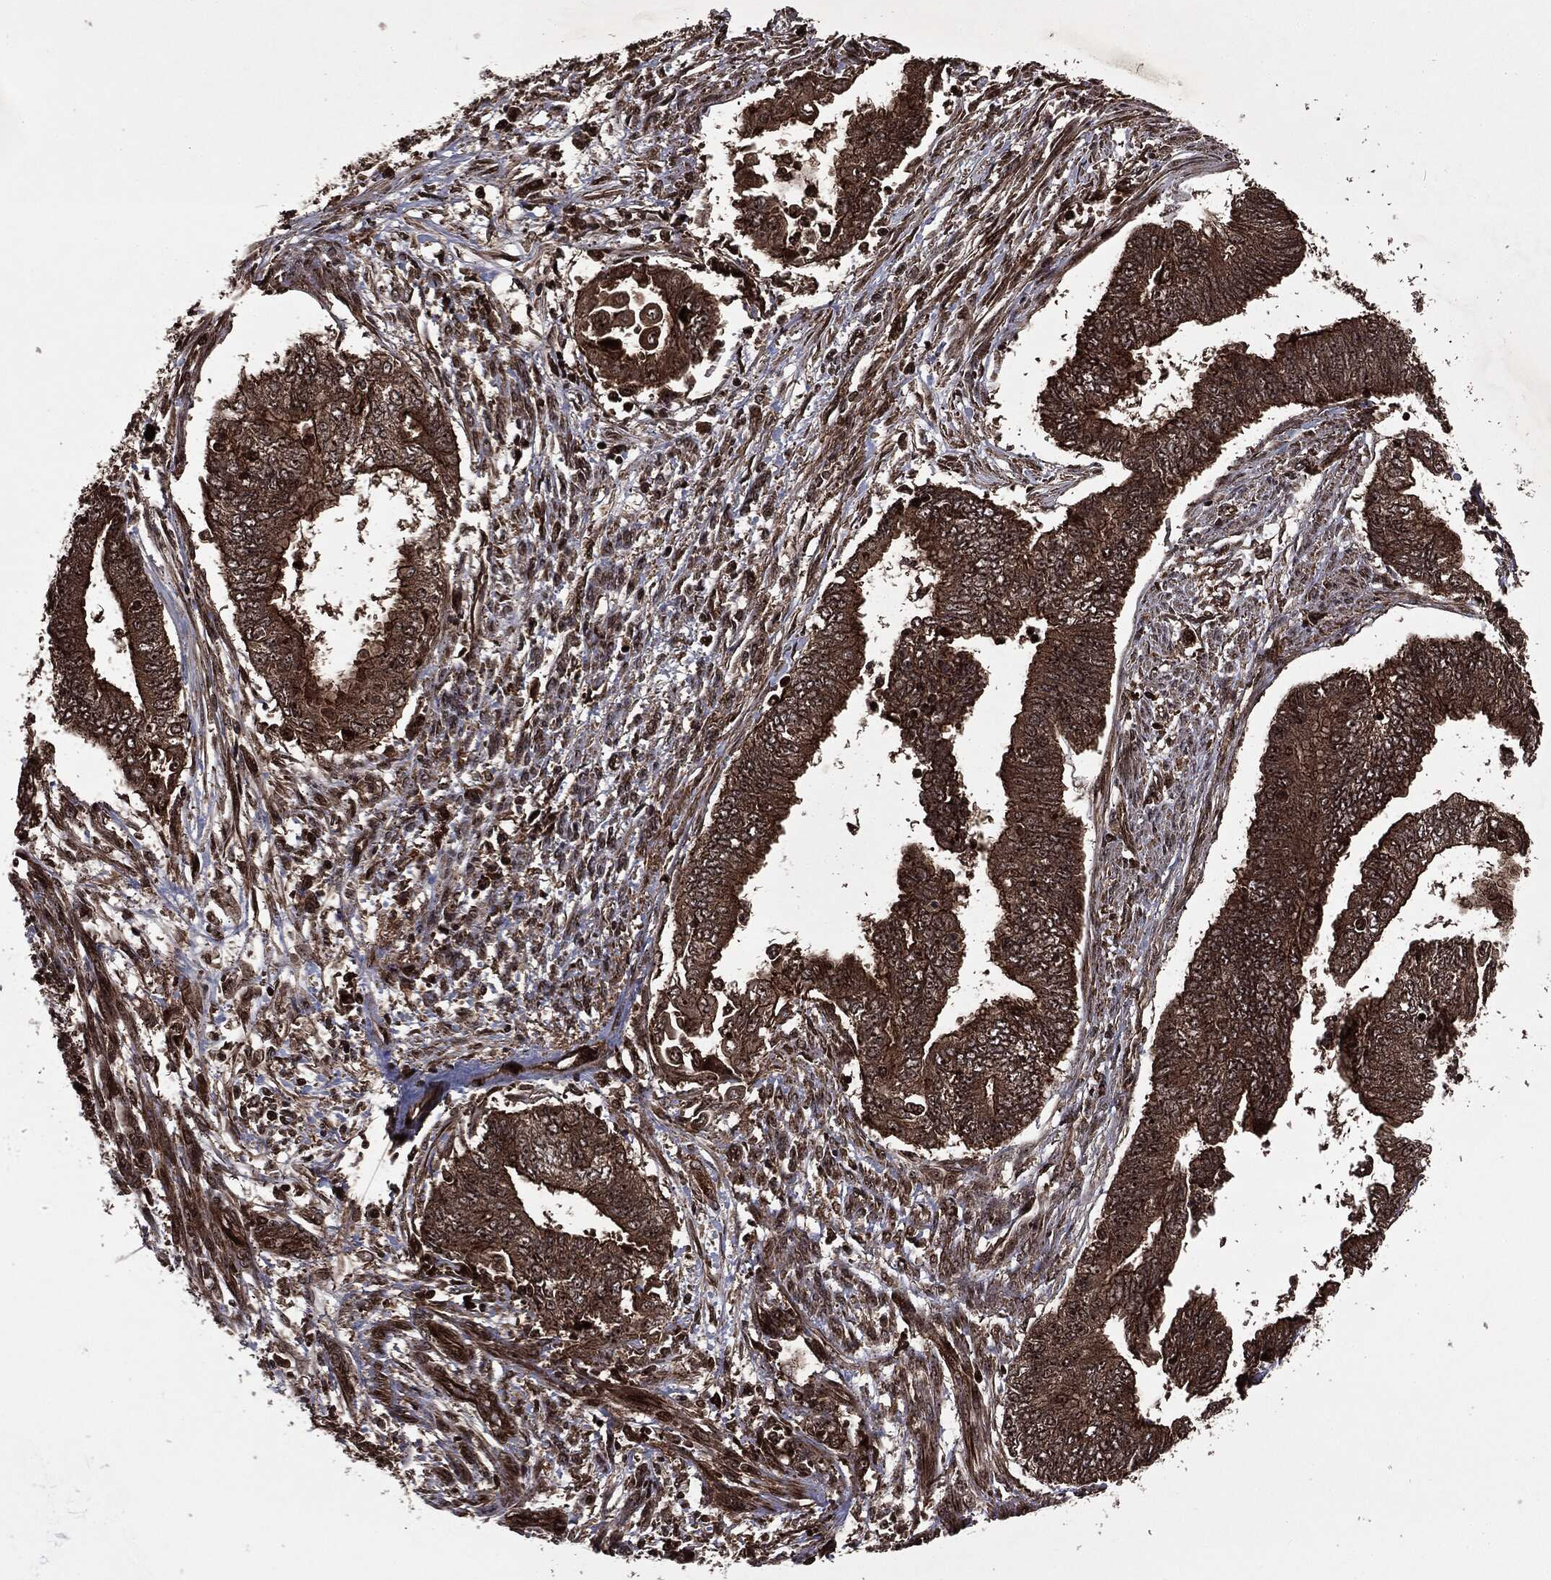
{"staining": {"intensity": "moderate", "quantity": ">75%", "location": "cytoplasmic/membranous"}, "tissue": "endometrial cancer", "cell_type": "Tumor cells", "image_type": "cancer", "snomed": [{"axis": "morphology", "description": "Adenocarcinoma, NOS"}, {"axis": "topography", "description": "Endometrium"}], "caption": "High-magnification brightfield microscopy of endometrial adenocarcinoma stained with DAB (3,3'-diaminobenzidine) (brown) and counterstained with hematoxylin (blue). tumor cells exhibit moderate cytoplasmic/membranous positivity is seen in about>75% of cells. (DAB (3,3'-diaminobenzidine) = brown stain, brightfield microscopy at high magnification).", "gene": "CARD6", "patient": {"sex": "female", "age": 65}}